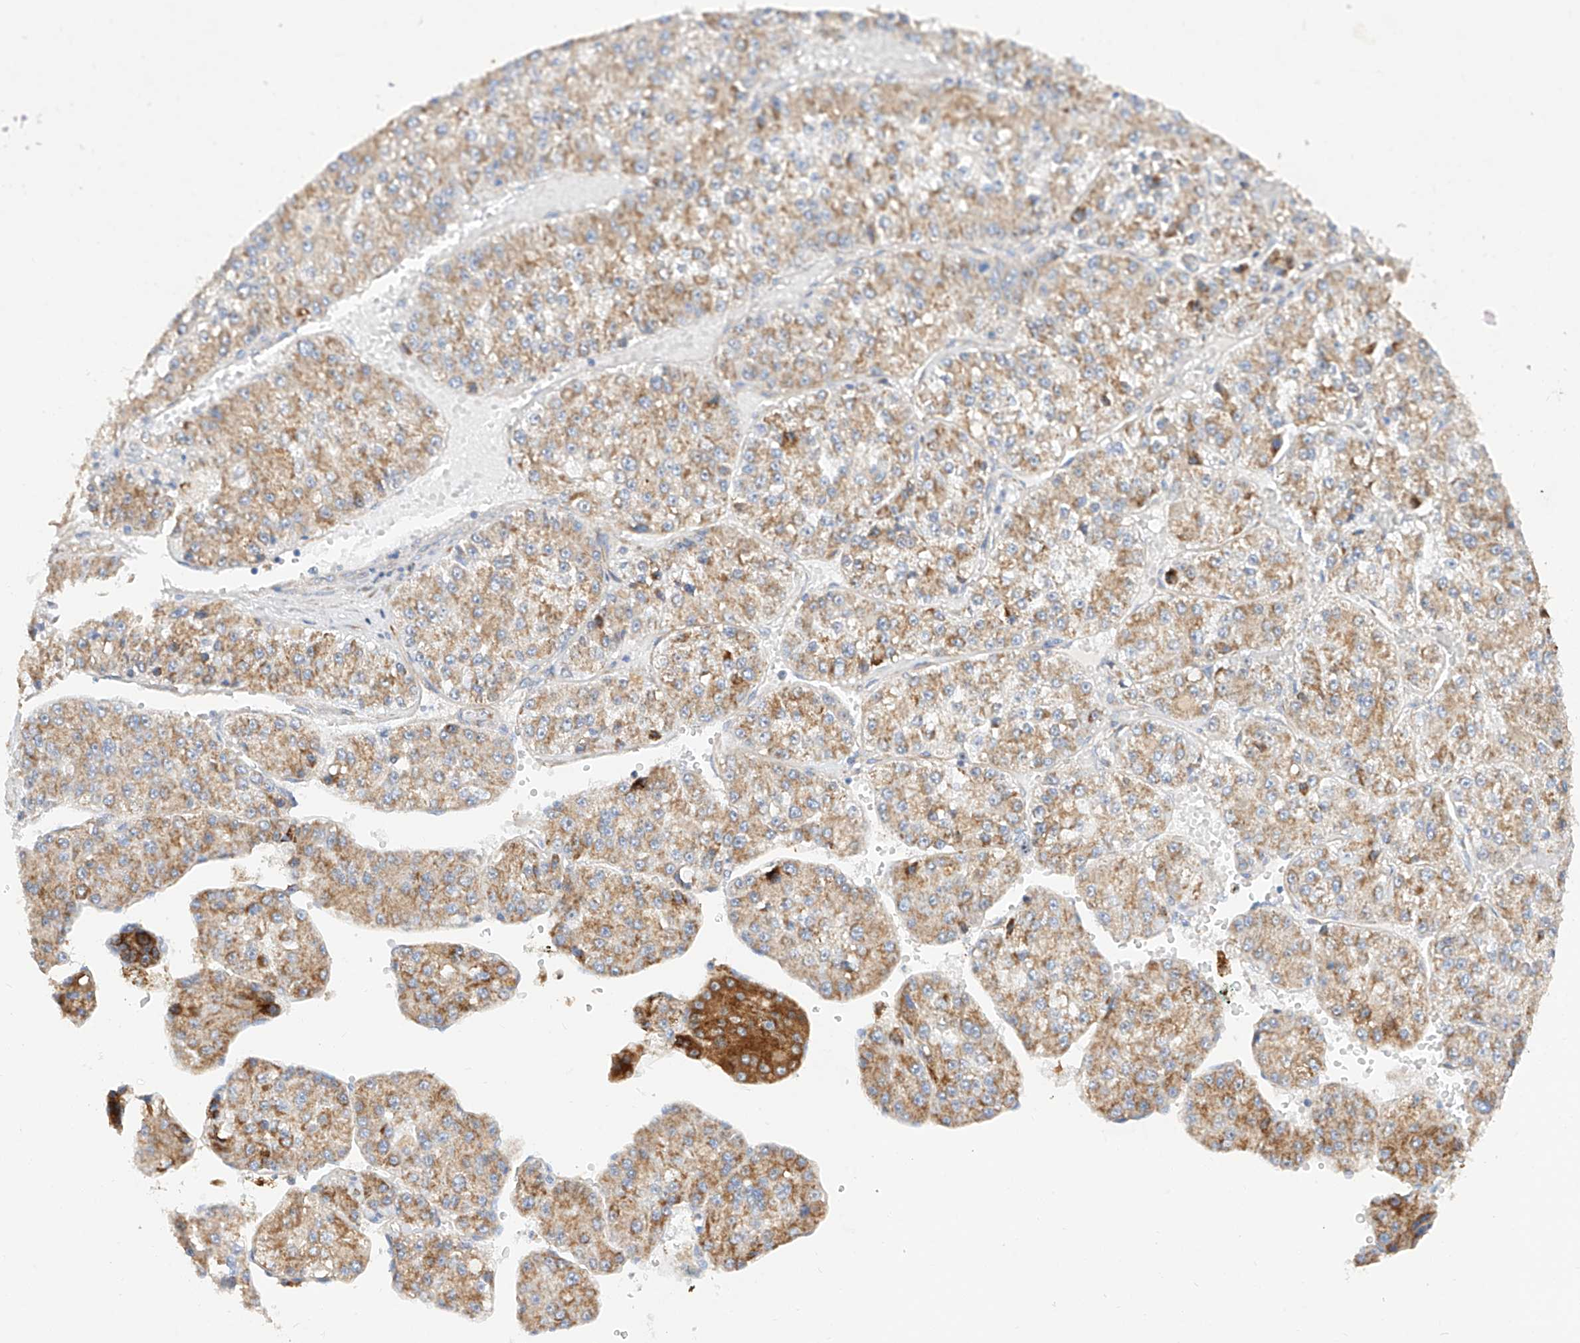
{"staining": {"intensity": "moderate", "quantity": ">75%", "location": "cytoplasmic/membranous"}, "tissue": "liver cancer", "cell_type": "Tumor cells", "image_type": "cancer", "snomed": [{"axis": "morphology", "description": "Carcinoma, Hepatocellular, NOS"}, {"axis": "topography", "description": "Liver"}], "caption": "Moderate cytoplasmic/membranous positivity for a protein is appreciated in about >75% of tumor cells of liver cancer (hepatocellular carcinoma) using IHC.", "gene": "CST9", "patient": {"sex": "female", "age": 73}}